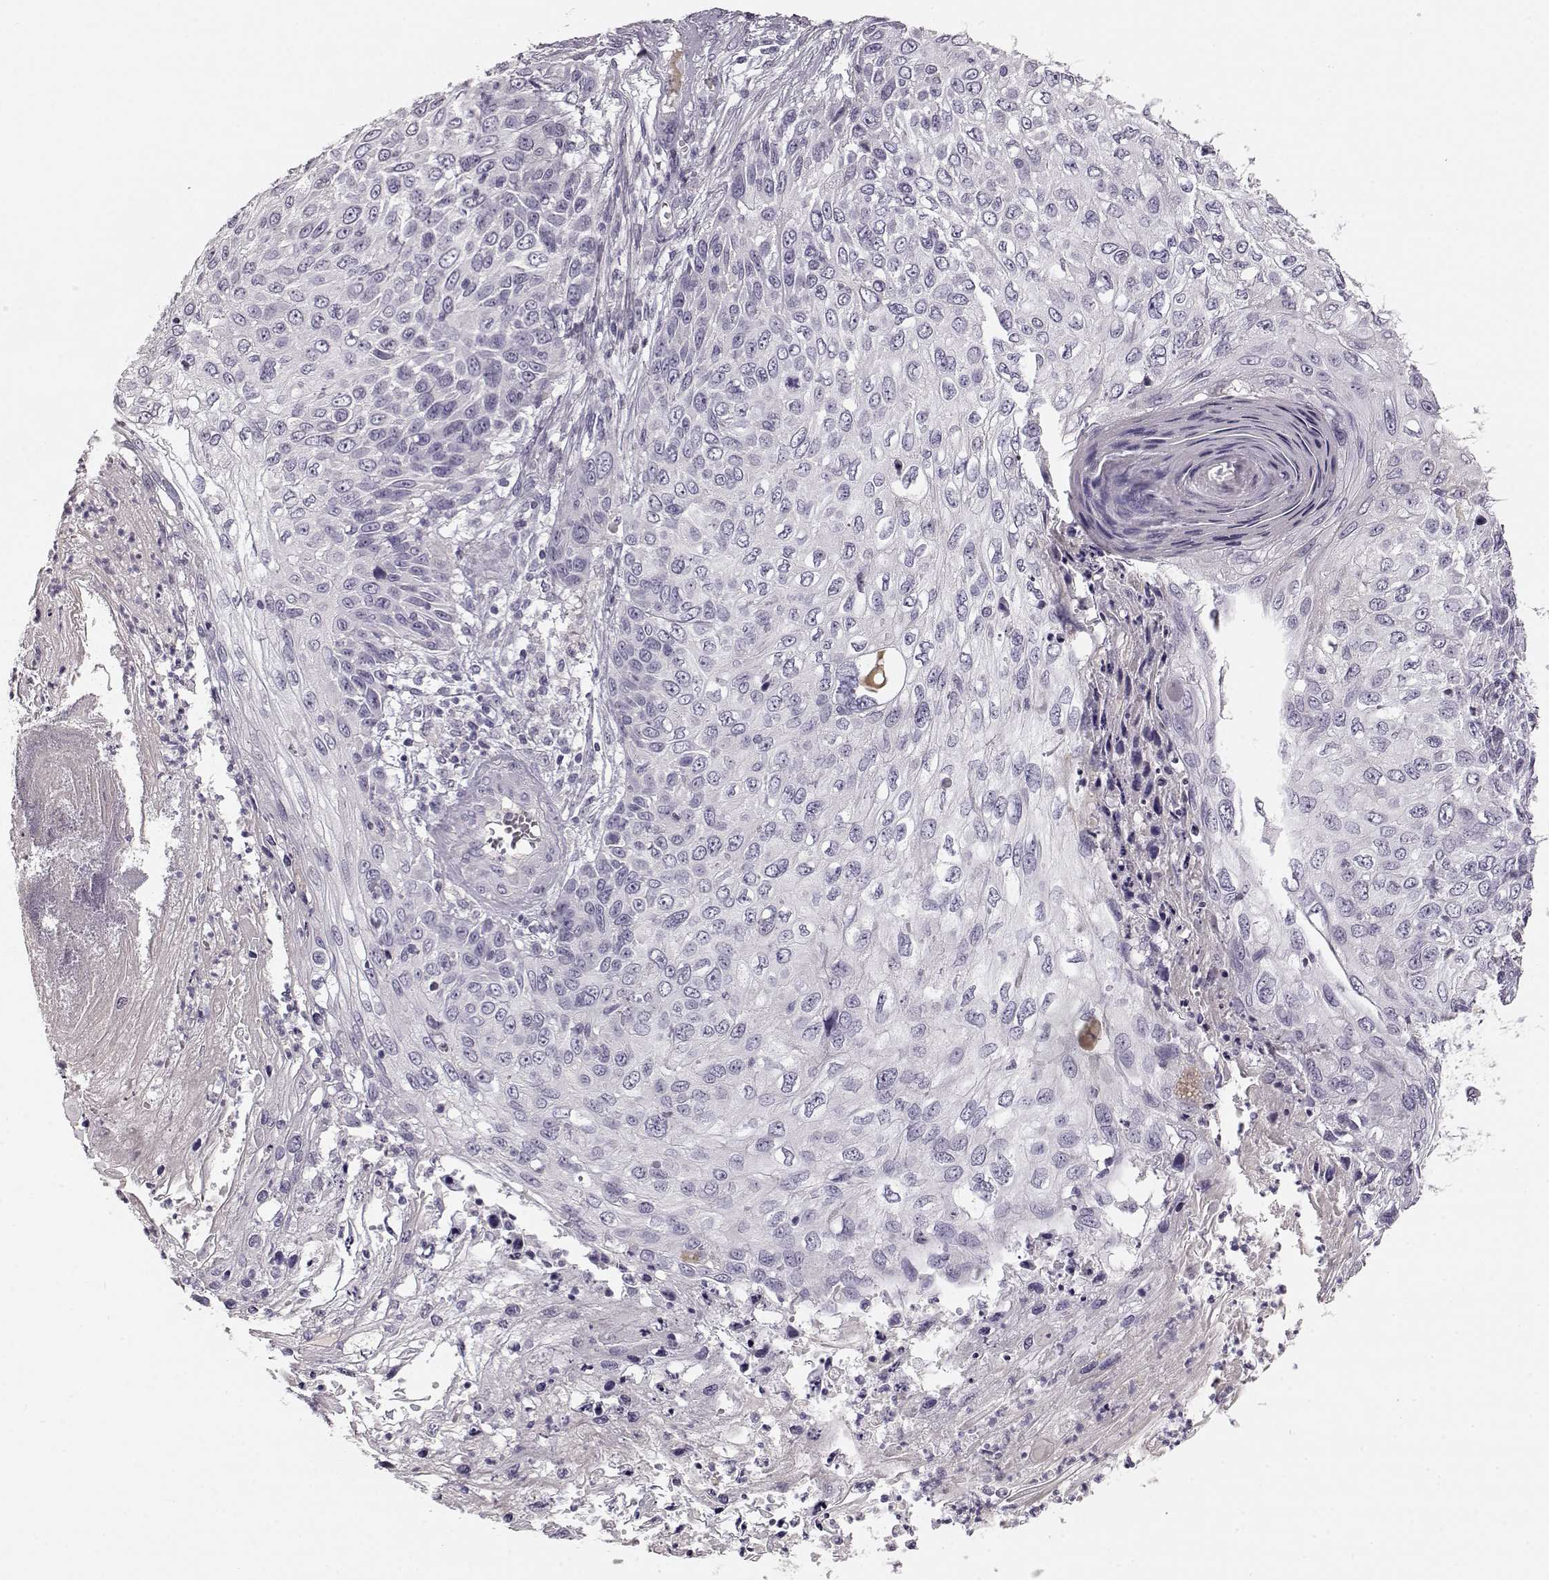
{"staining": {"intensity": "negative", "quantity": "none", "location": "none"}, "tissue": "skin cancer", "cell_type": "Tumor cells", "image_type": "cancer", "snomed": [{"axis": "morphology", "description": "Squamous cell carcinoma, NOS"}, {"axis": "topography", "description": "Skin"}], "caption": "Photomicrograph shows no protein positivity in tumor cells of skin cancer tissue. (Brightfield microscopy of DAB IHC at high magnification).", "gene": "KIAA0319", "patient": {"sex": "male", "age": 92}}